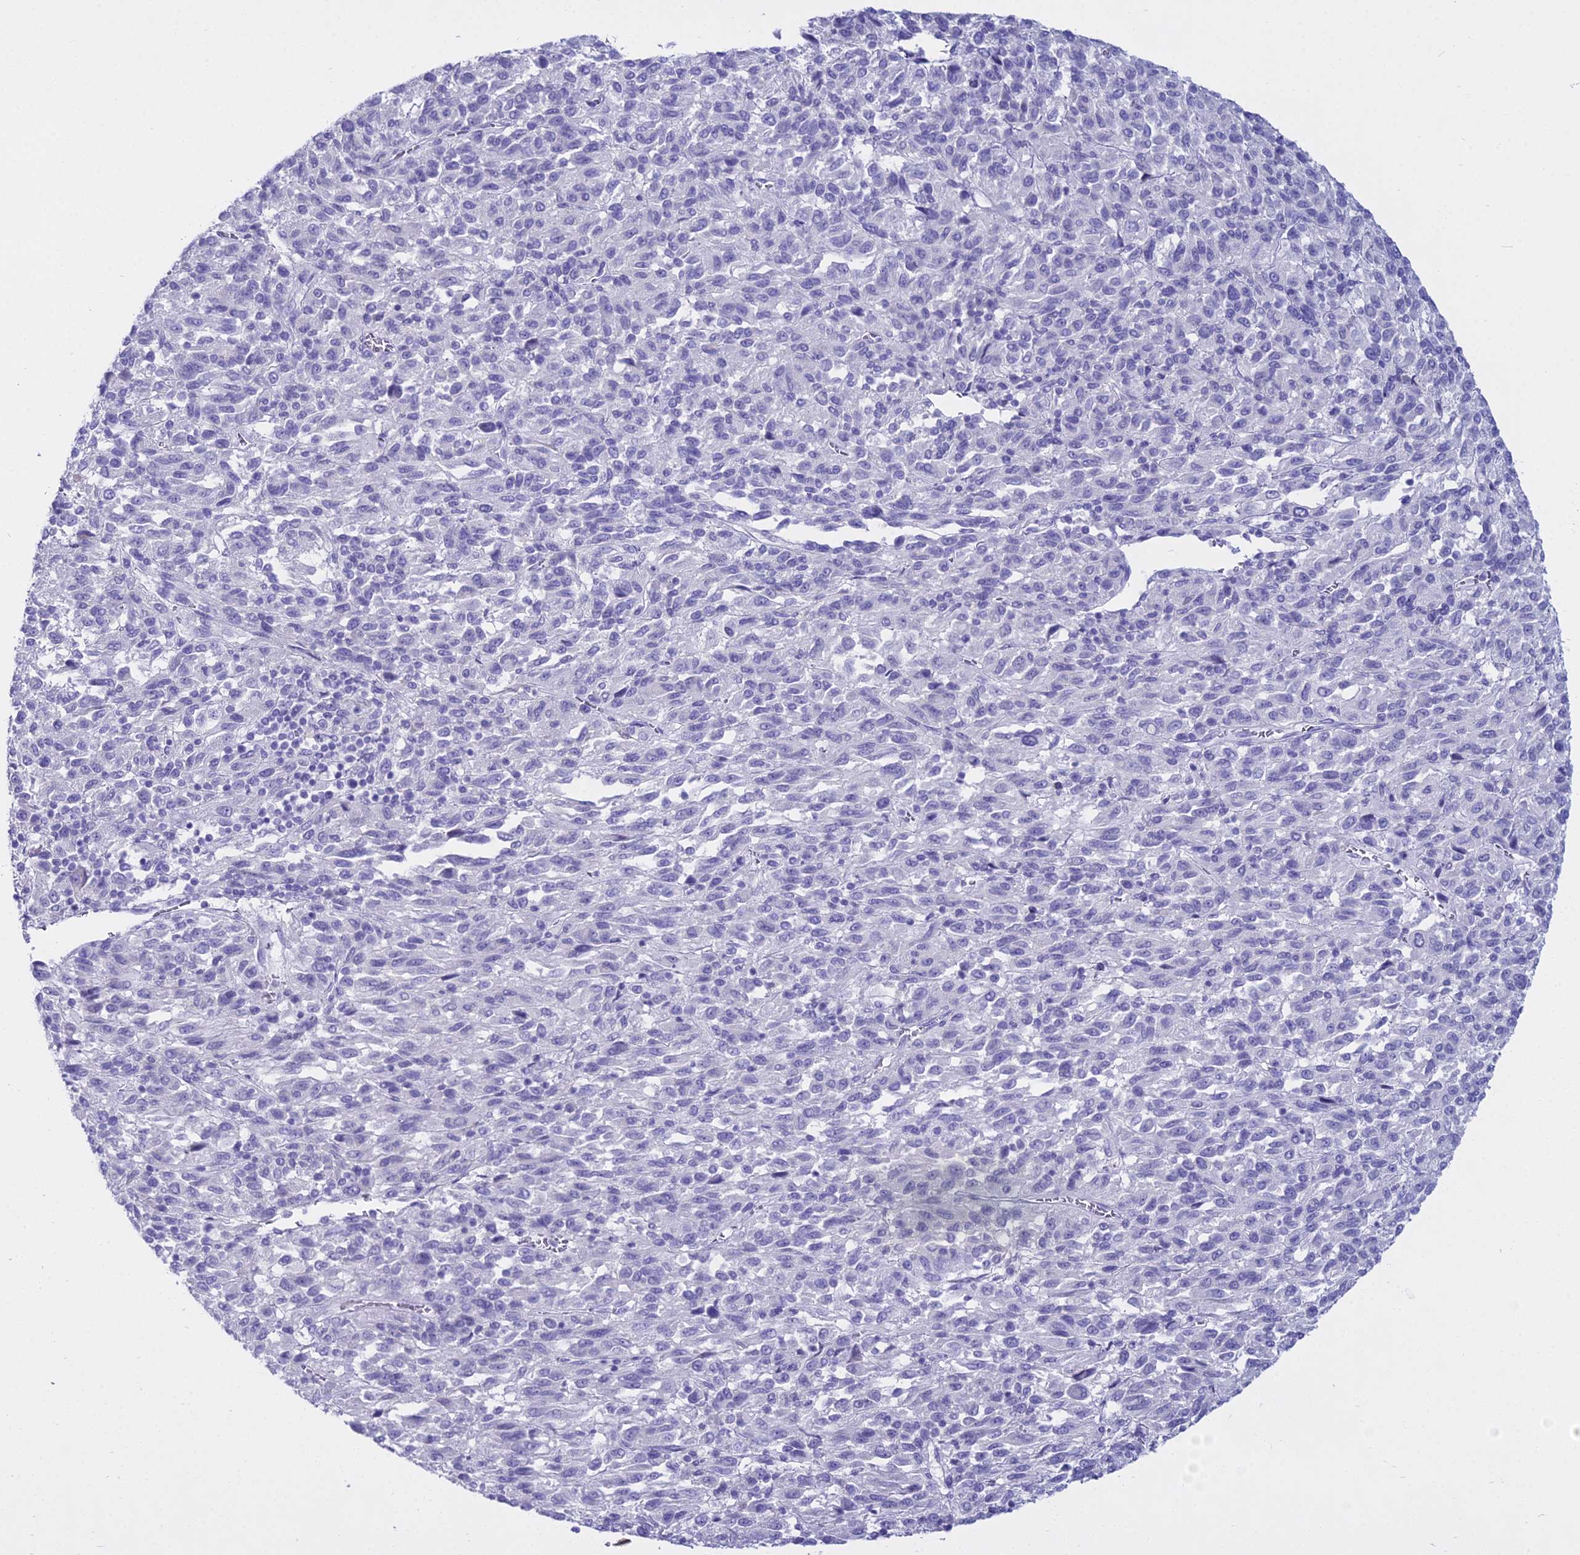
{"staining": {"intensity": "negative", "quantity": "none", "location": "none"}, "tissue": "melanoma", "cell_type": "Tumor cells", "image_type": "cancer", "snomed": [{"axis": "morphology", "description": "Malignant melanoma, Metastatic site"}, {"axis": "topography", "description": "Lung"}], "caption": "Immunohistochemistry of melanoma displays no expression in tumor cells. (DAB immunohistochemistry visualized using brightfield microscopy, high magnification).", "gene": "ALPP", "patient": {"sex": "male", "age": 64}}